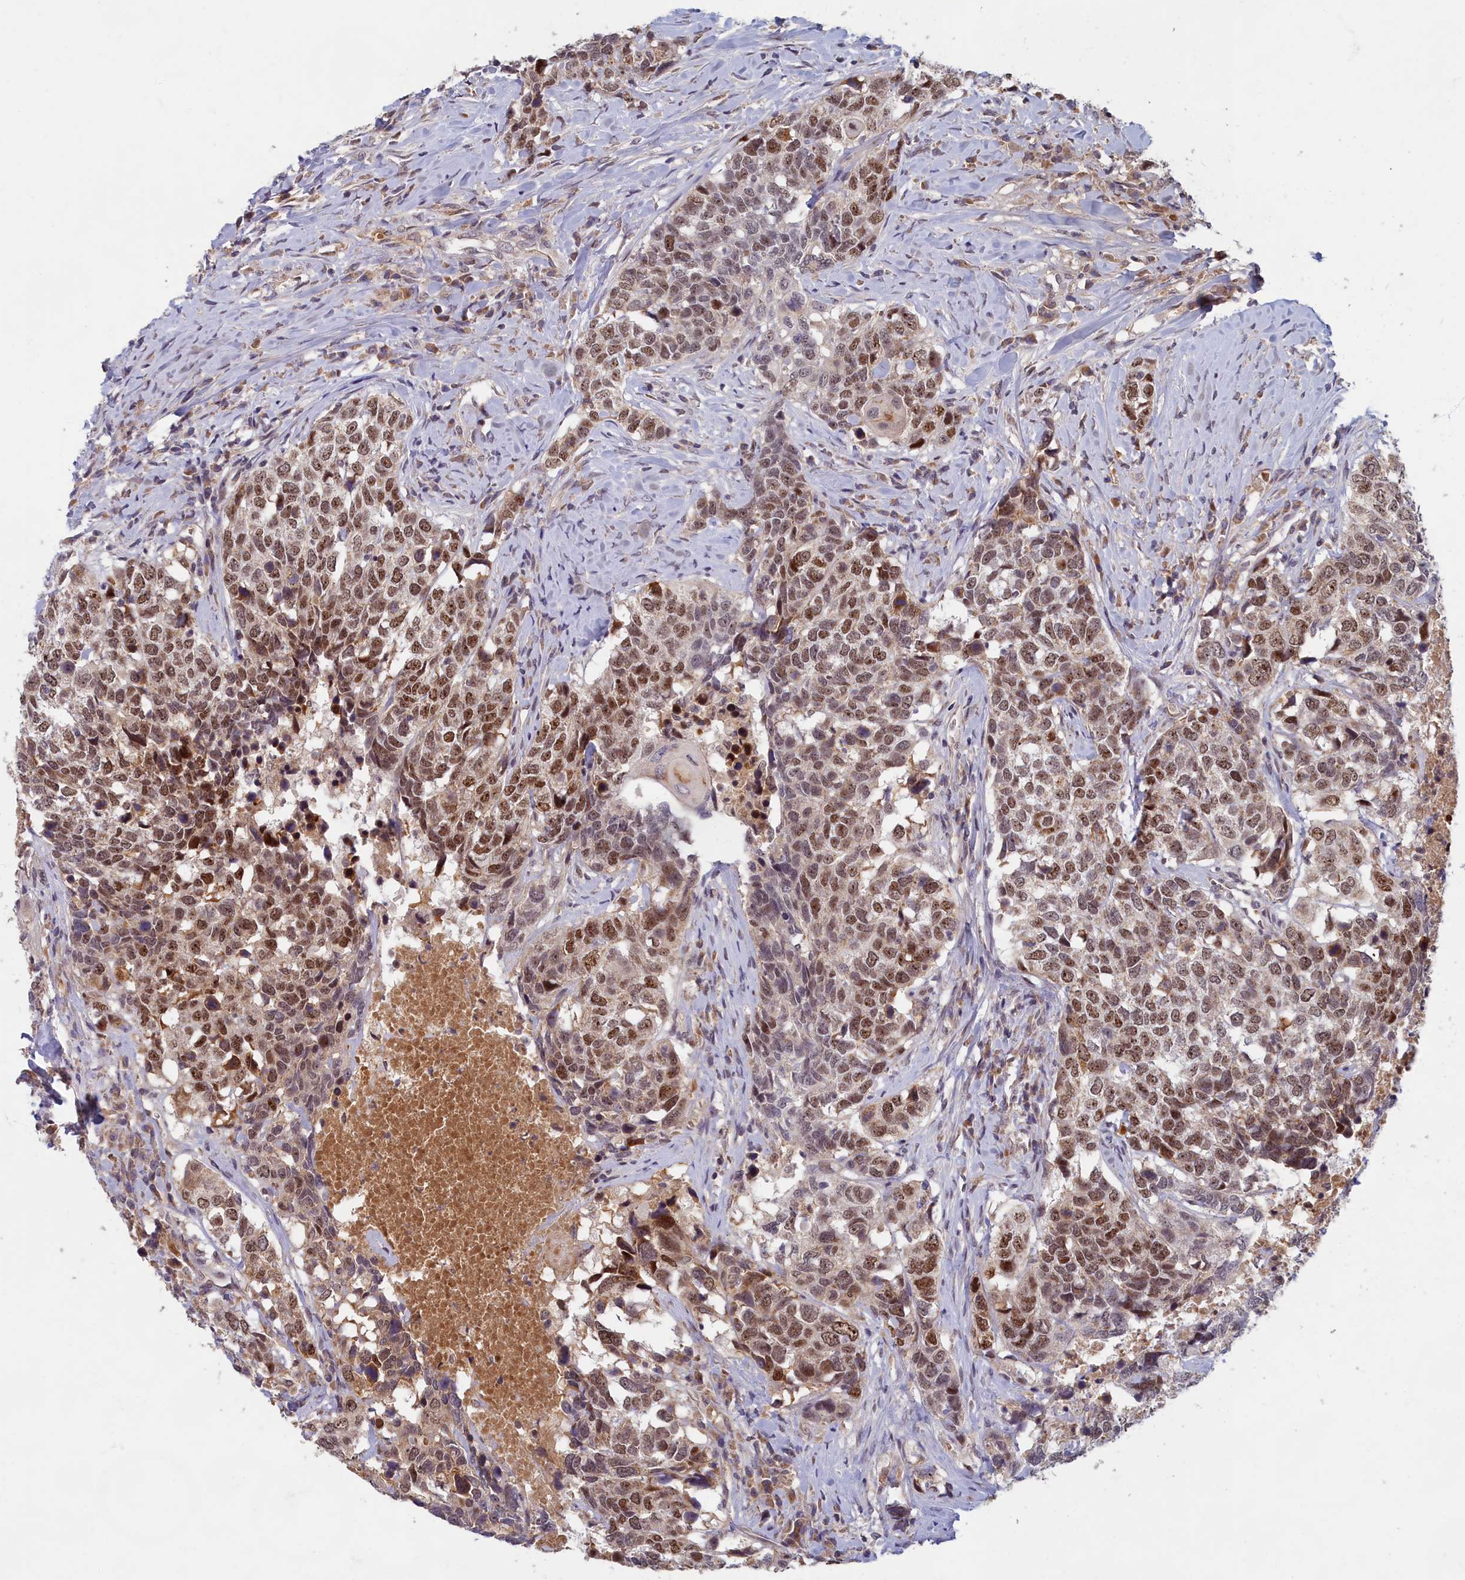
{"staining": {"intensity": "moderate", "quantity": ">75%", "location": "cytoplasmic/membranous,nuclear"}, "tissue": "head and neck cancer", "cell_type": "Tumor cells", "image_type": "cancer", "snomed": [{"axis": "morphology", "description": "Squamous cell carcinoma, NOS"}, {"axis": "topography", "description": "Head-Neck"}], "caption": "An immunohistochemistry micrograph of tumor tissue is shown. Protein staining in brown labels moderate cytoplasmic/membranous and nuclear positivity in head and neck cancer within tumor cells. The staining was performed using DAB to visualize the protein expression in brown, while the nuclei were stained in blue with hematoxylin (Magnification: 20x).", "gene": "EARS2", "patient": {"sex": "male", "age": 66}}